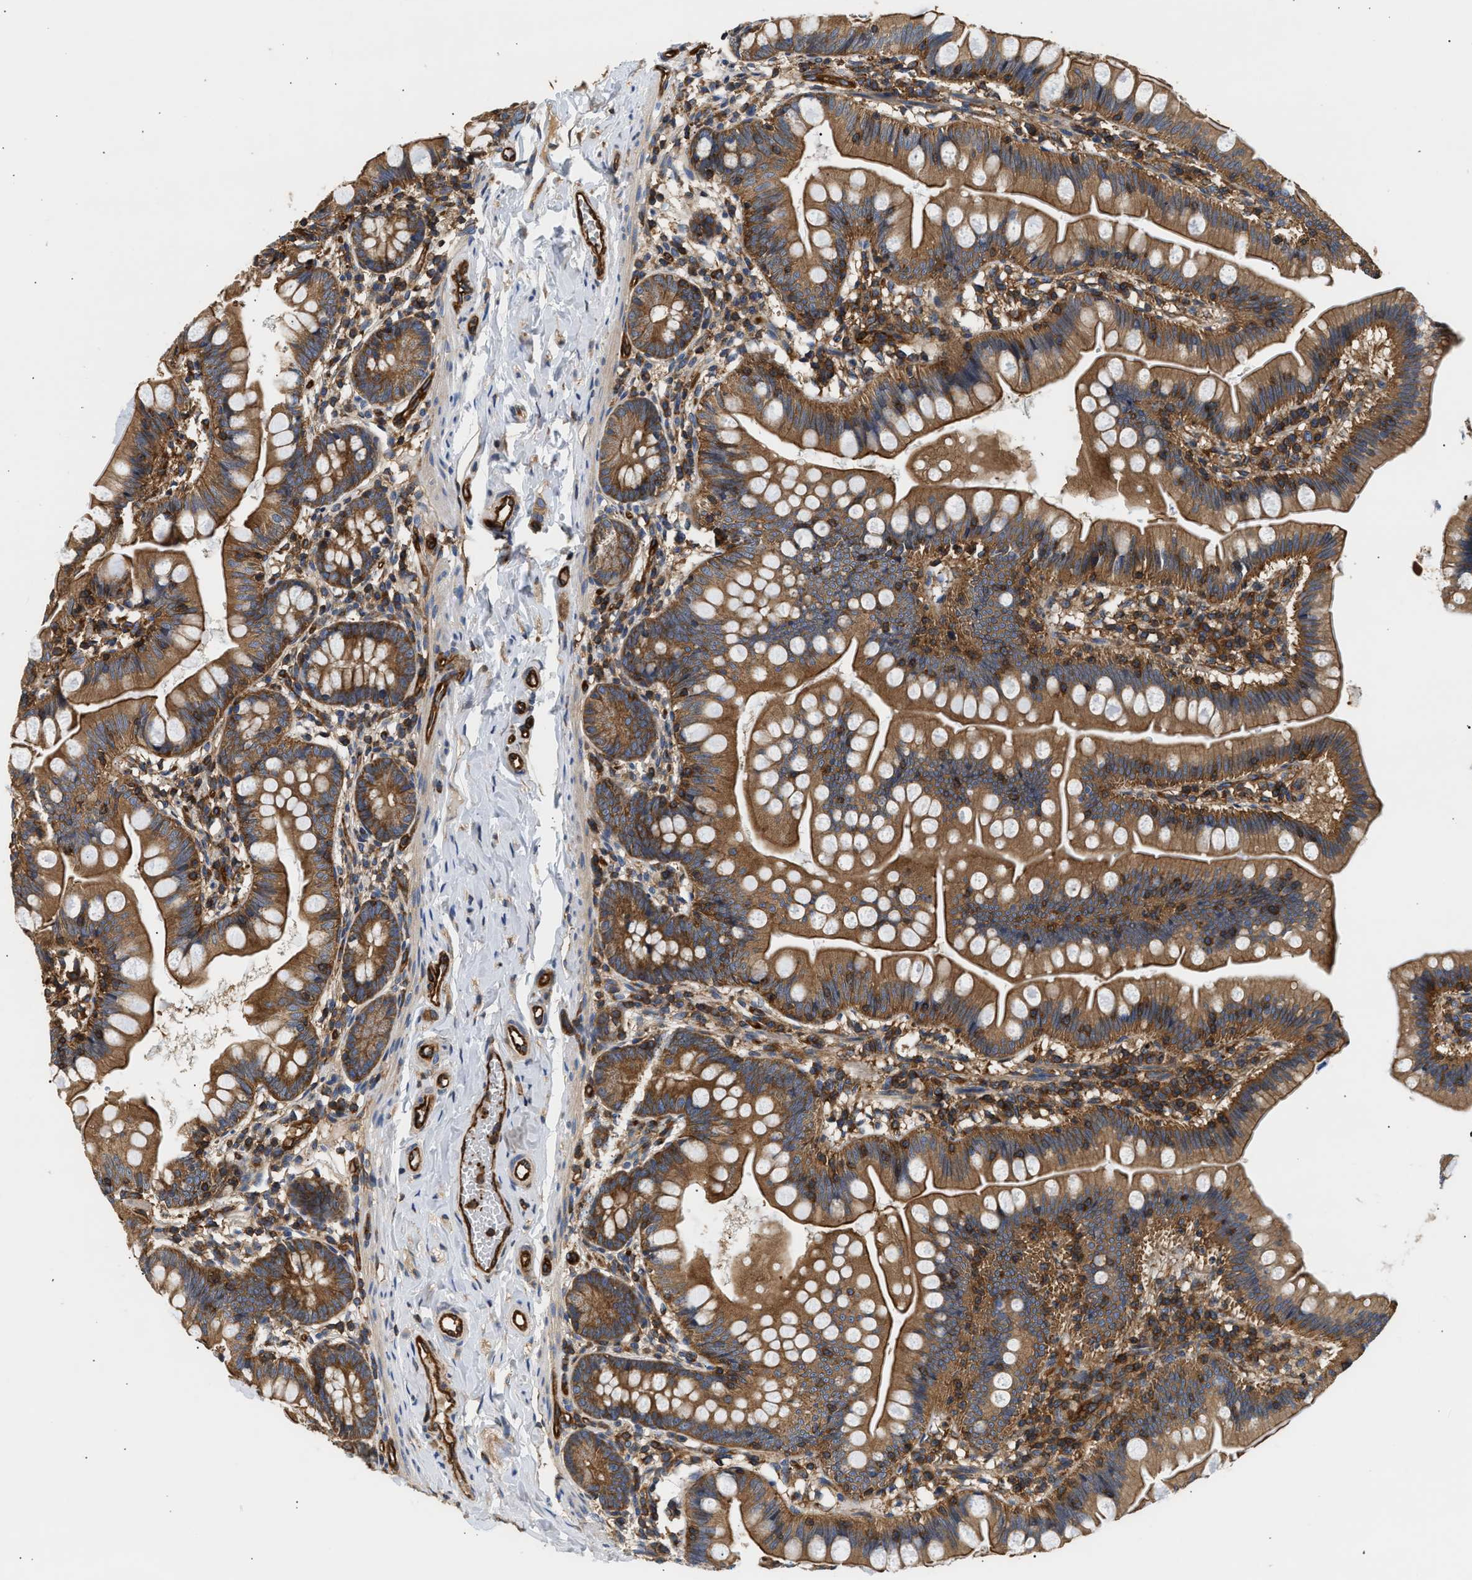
{"staining": {"intensity": "strong", "quantity": ">75%", "location": "cytoplasmic/membranous"}, "tissue": "small intestine", "cell_type": "Glandular cells", "image_type": "normal", "snomed": [{"axis": "morphology", "description": "Normal tissue, NOS"}, {"axis": "topography", "description": "Small intestine"}], "caption": "High-power microscopy captured an immunohistochemistry micrograph of unremarkable small intestine, revealing strong cytoplasmic/membranous staining in approximately >75% of glandular cells.", "gene": "SAMD9L", "patient": {"sex": "male", "age": 7}}